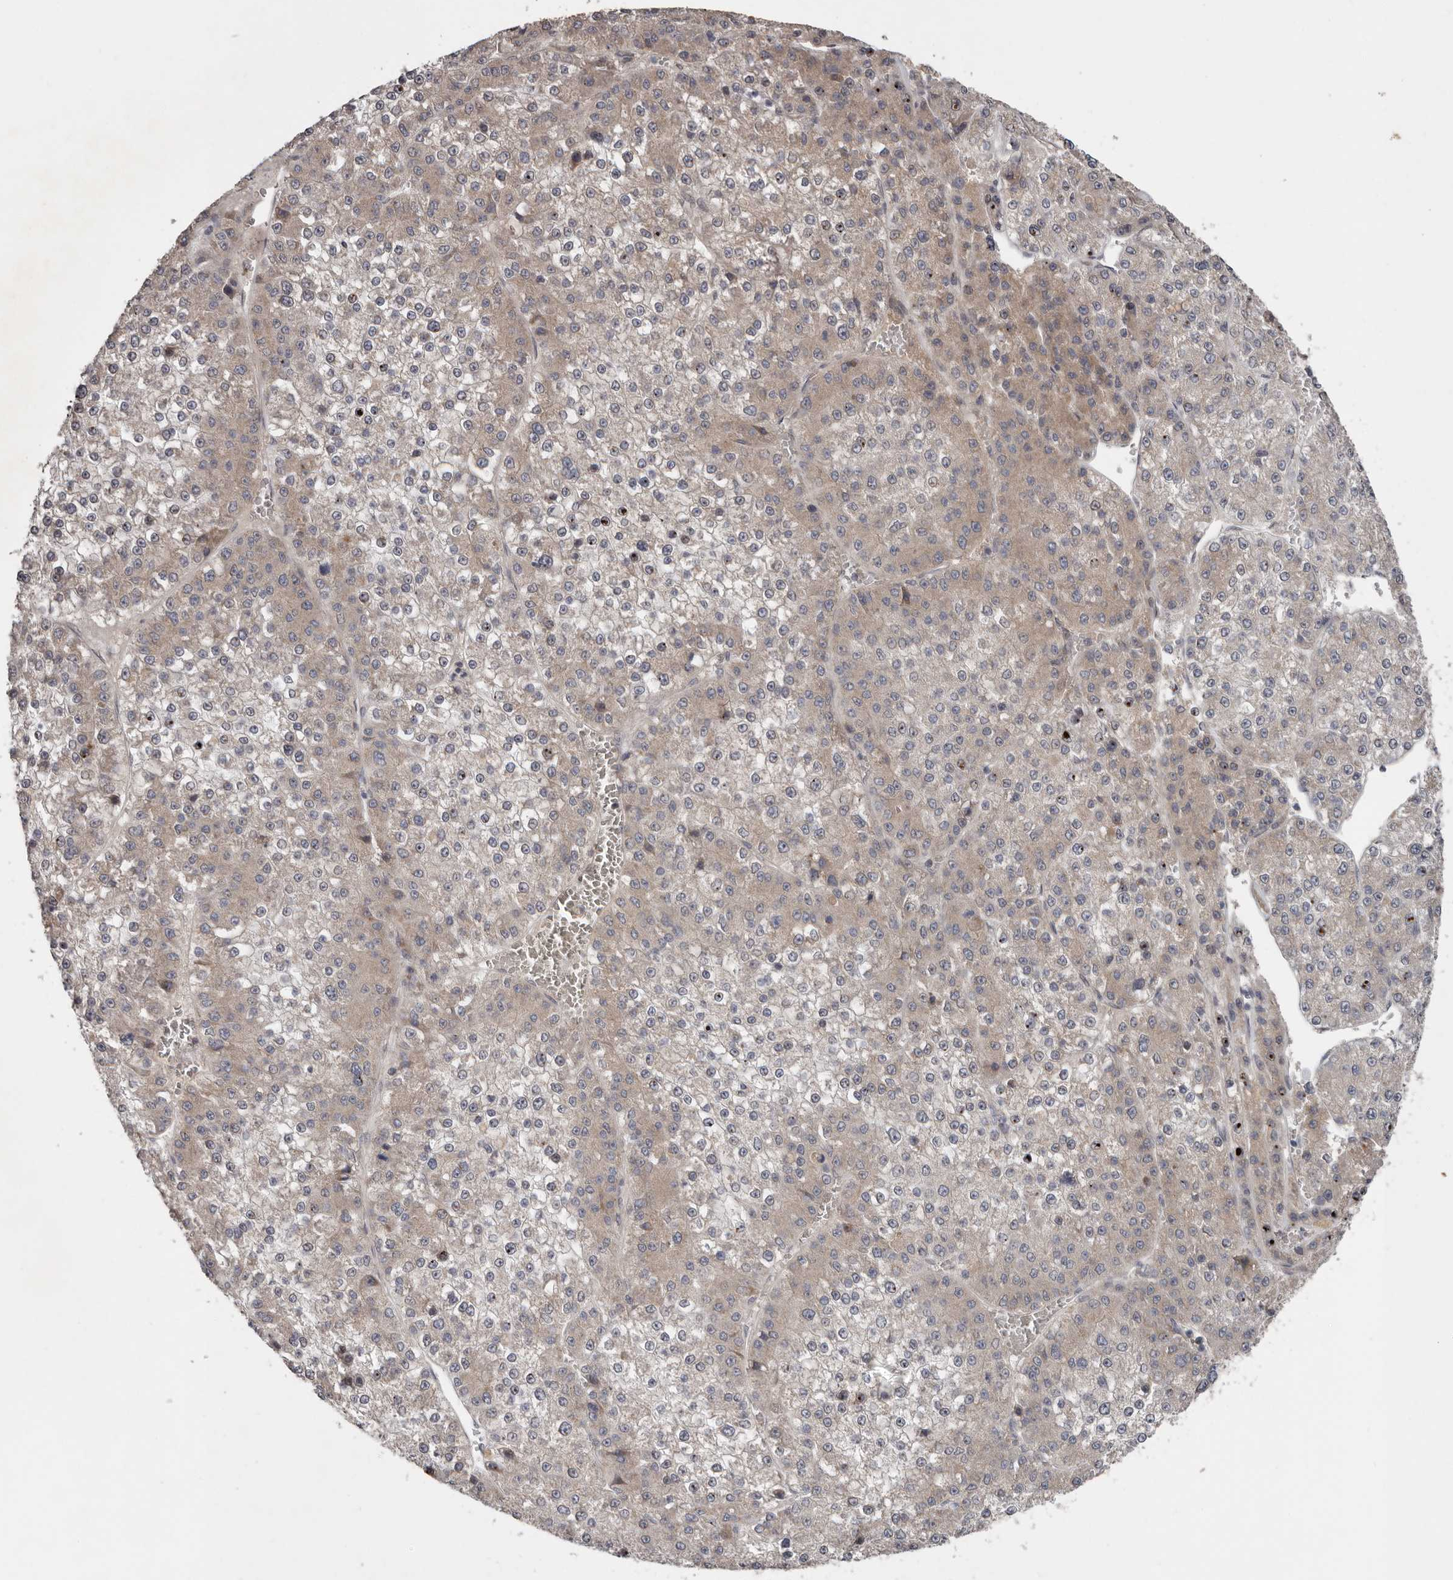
{"staining": {"intensity": "weak", "quantity": "25%-75%", "location": "cytoplasmic/membranous"}, "tissue": "liver cancer", "cell_type": "Tumor cells", "image_type": "cancer", "snomed": [{"axis": "morphology", "description": "Carcinoma, Hepatocellular, NOS"}, {"axis": "topography", "description": "Liver"}], "caption": "Brown immunohistochemical staining in hepatocellular carcinoma (liver) shows weak cytoplasmic/membranous positivity in about 25%-75% of tumor cells.", "gene": "CHML", "patient": {"sex": "female", "age": 73}}